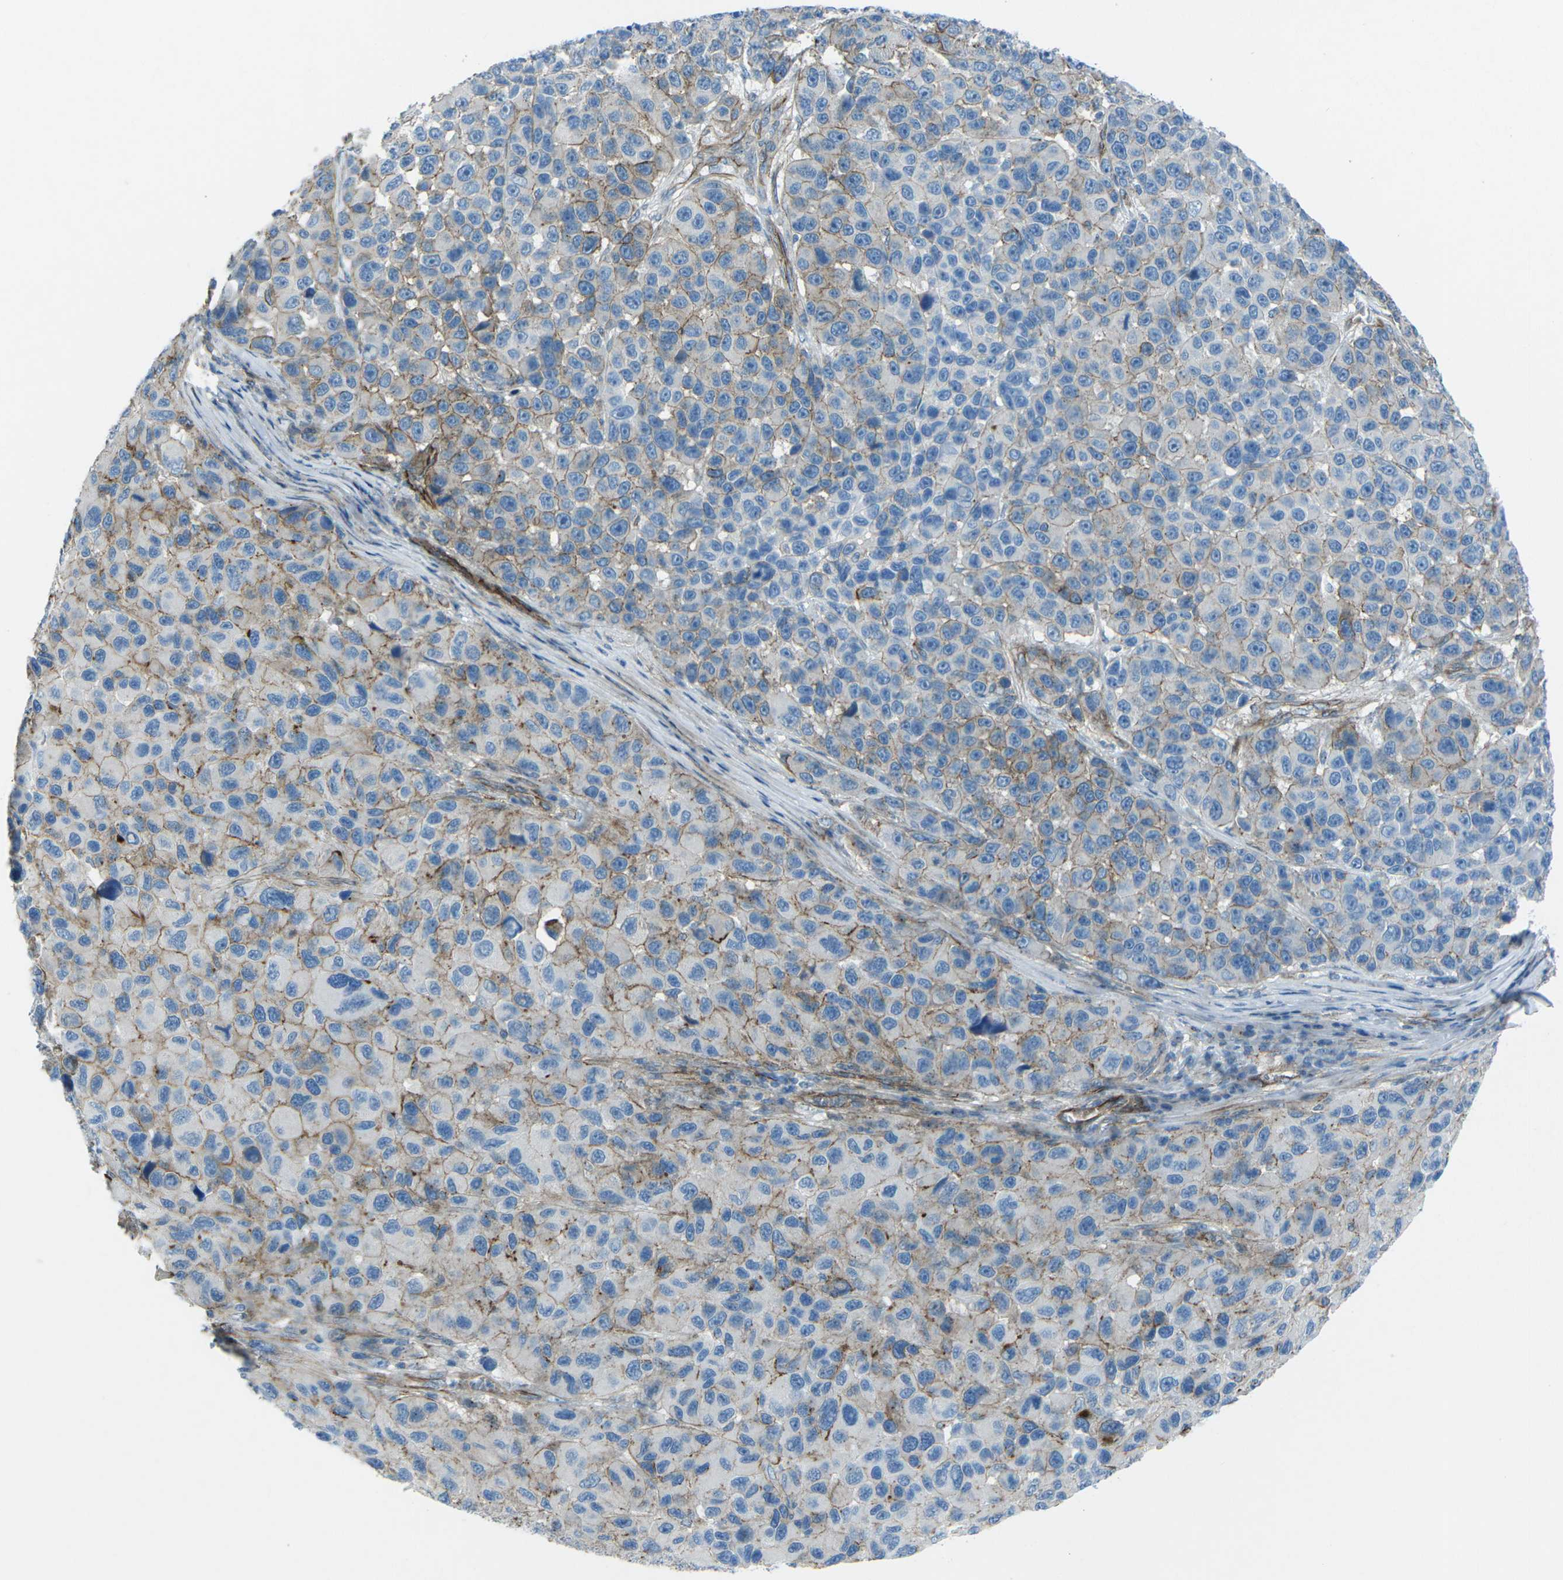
{"staining": {"intensity": "negative", "quantity": "none", "location": "none"}, "tissue": "melanoma", "cell_type": "Tumor cells", "image_type": "cancer", "snomed": [{"axis": "morphology", "description": "Malignant melanoma, NOS"}, {"axis": "topography", "description": "Skin"}], "caption": "Tumor cells are negative for protein expression in human melanoma. The staining was performed using DAB to visualize the protein expression in brown, while the nuclei were stained in blue with hematoxylin (Magnification: 20x).", "gene": "UTRN", "patient": {"sex": "male", "age": 53}}